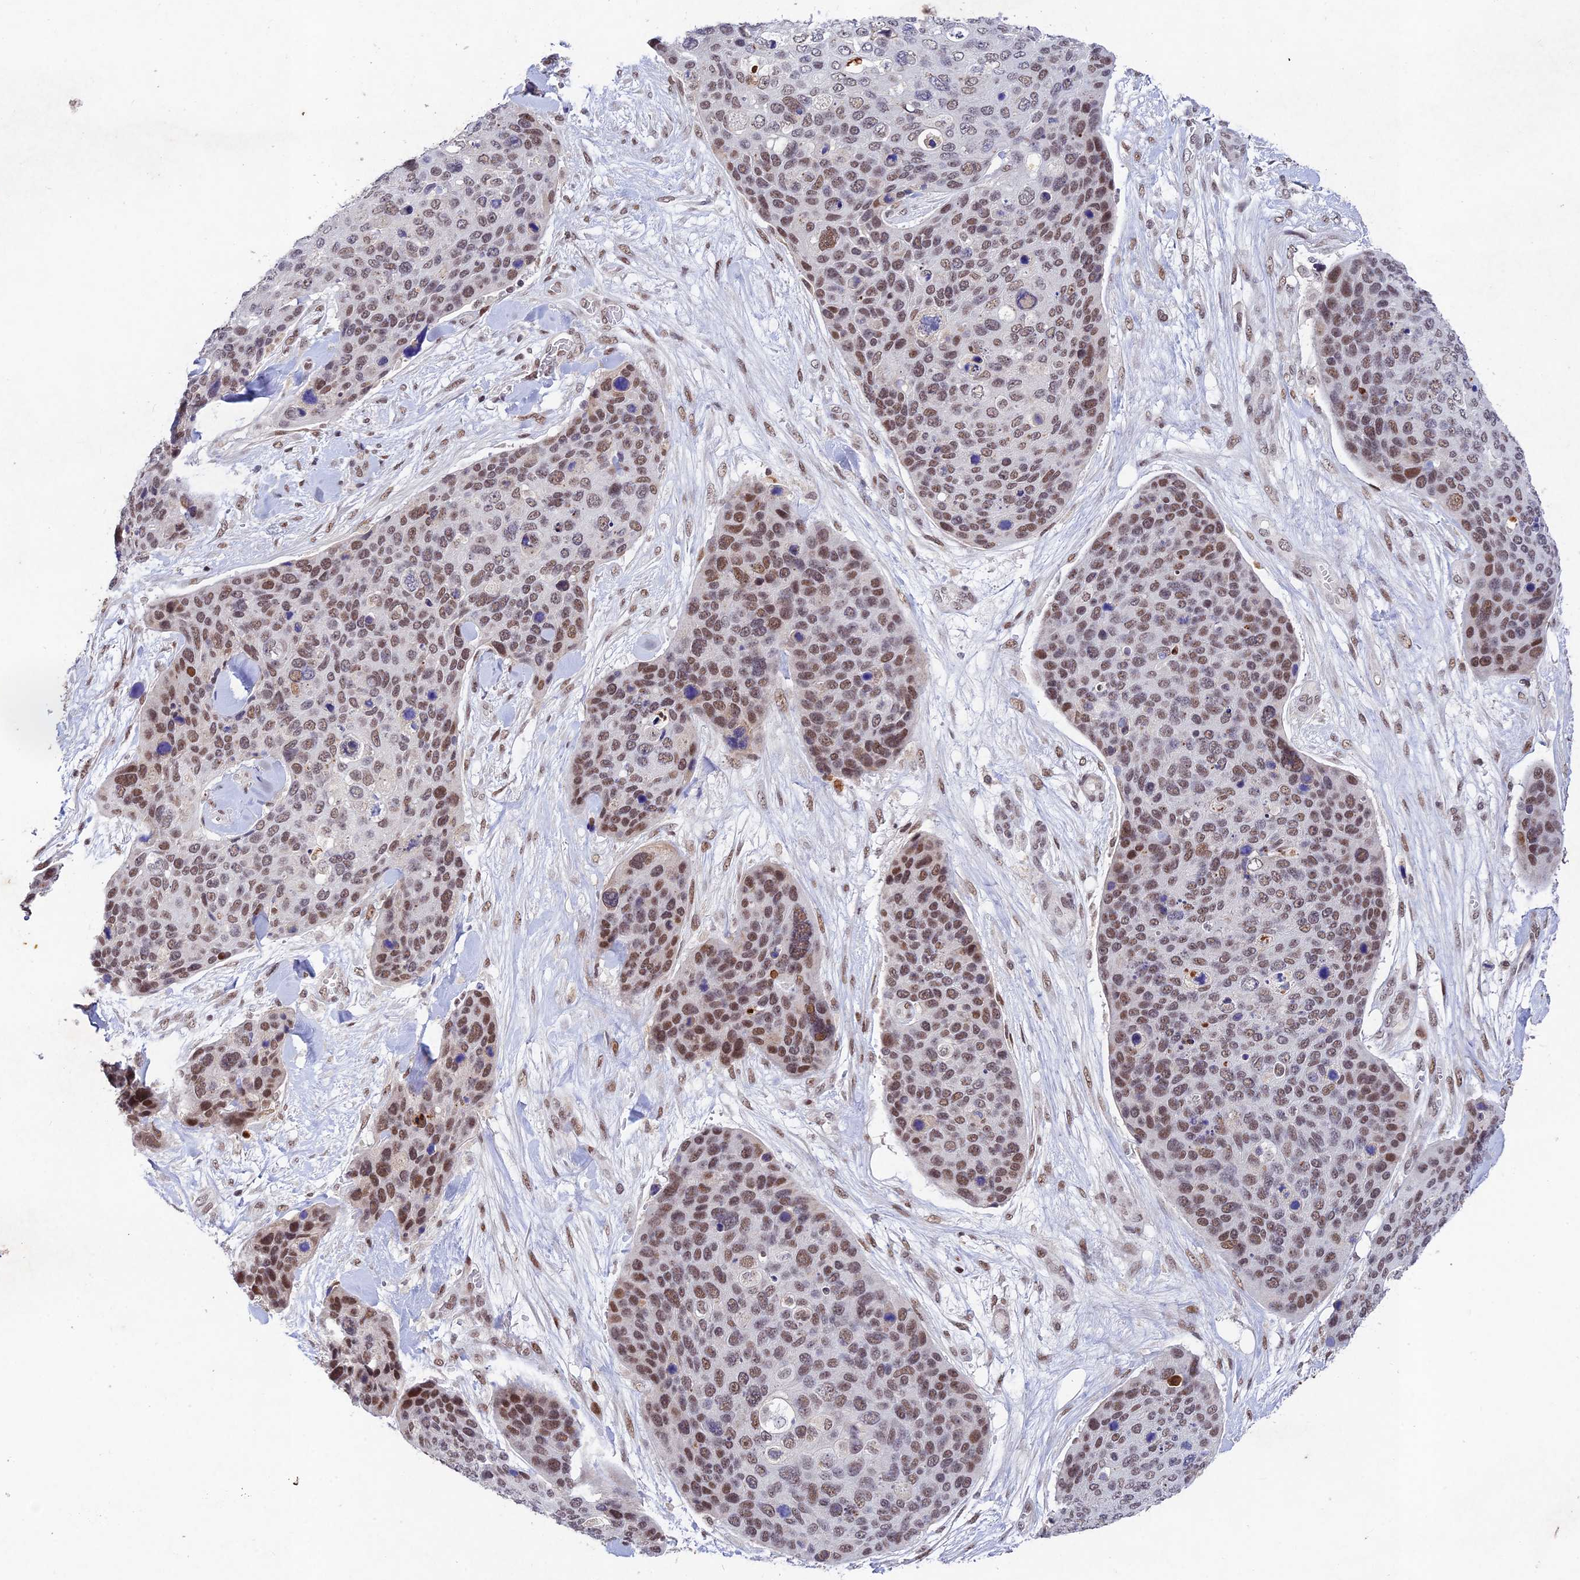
{"staining": {"intensity": "moderate", "quantity": ">75%", "location": "nuclear"}, "tissue": "skin cancer", "cell_type": "Tumor cells", "image_type": "cancer", "snomed": [{"axis": "morphology", "description": "Basal cell carcinoma"}, {"axis": "topography", "description": "Skin"}], "caption": "Basal cell carcinoma (skin) stained with DAB (3,3'-diaminobenzidine) immunohistochemistry (IHC) displays medium levels of moderate nuclear staining in approximately >75% of tumor cells.", "gene": "RAVER1", "patient": {"sex": "female", "age": 74}}